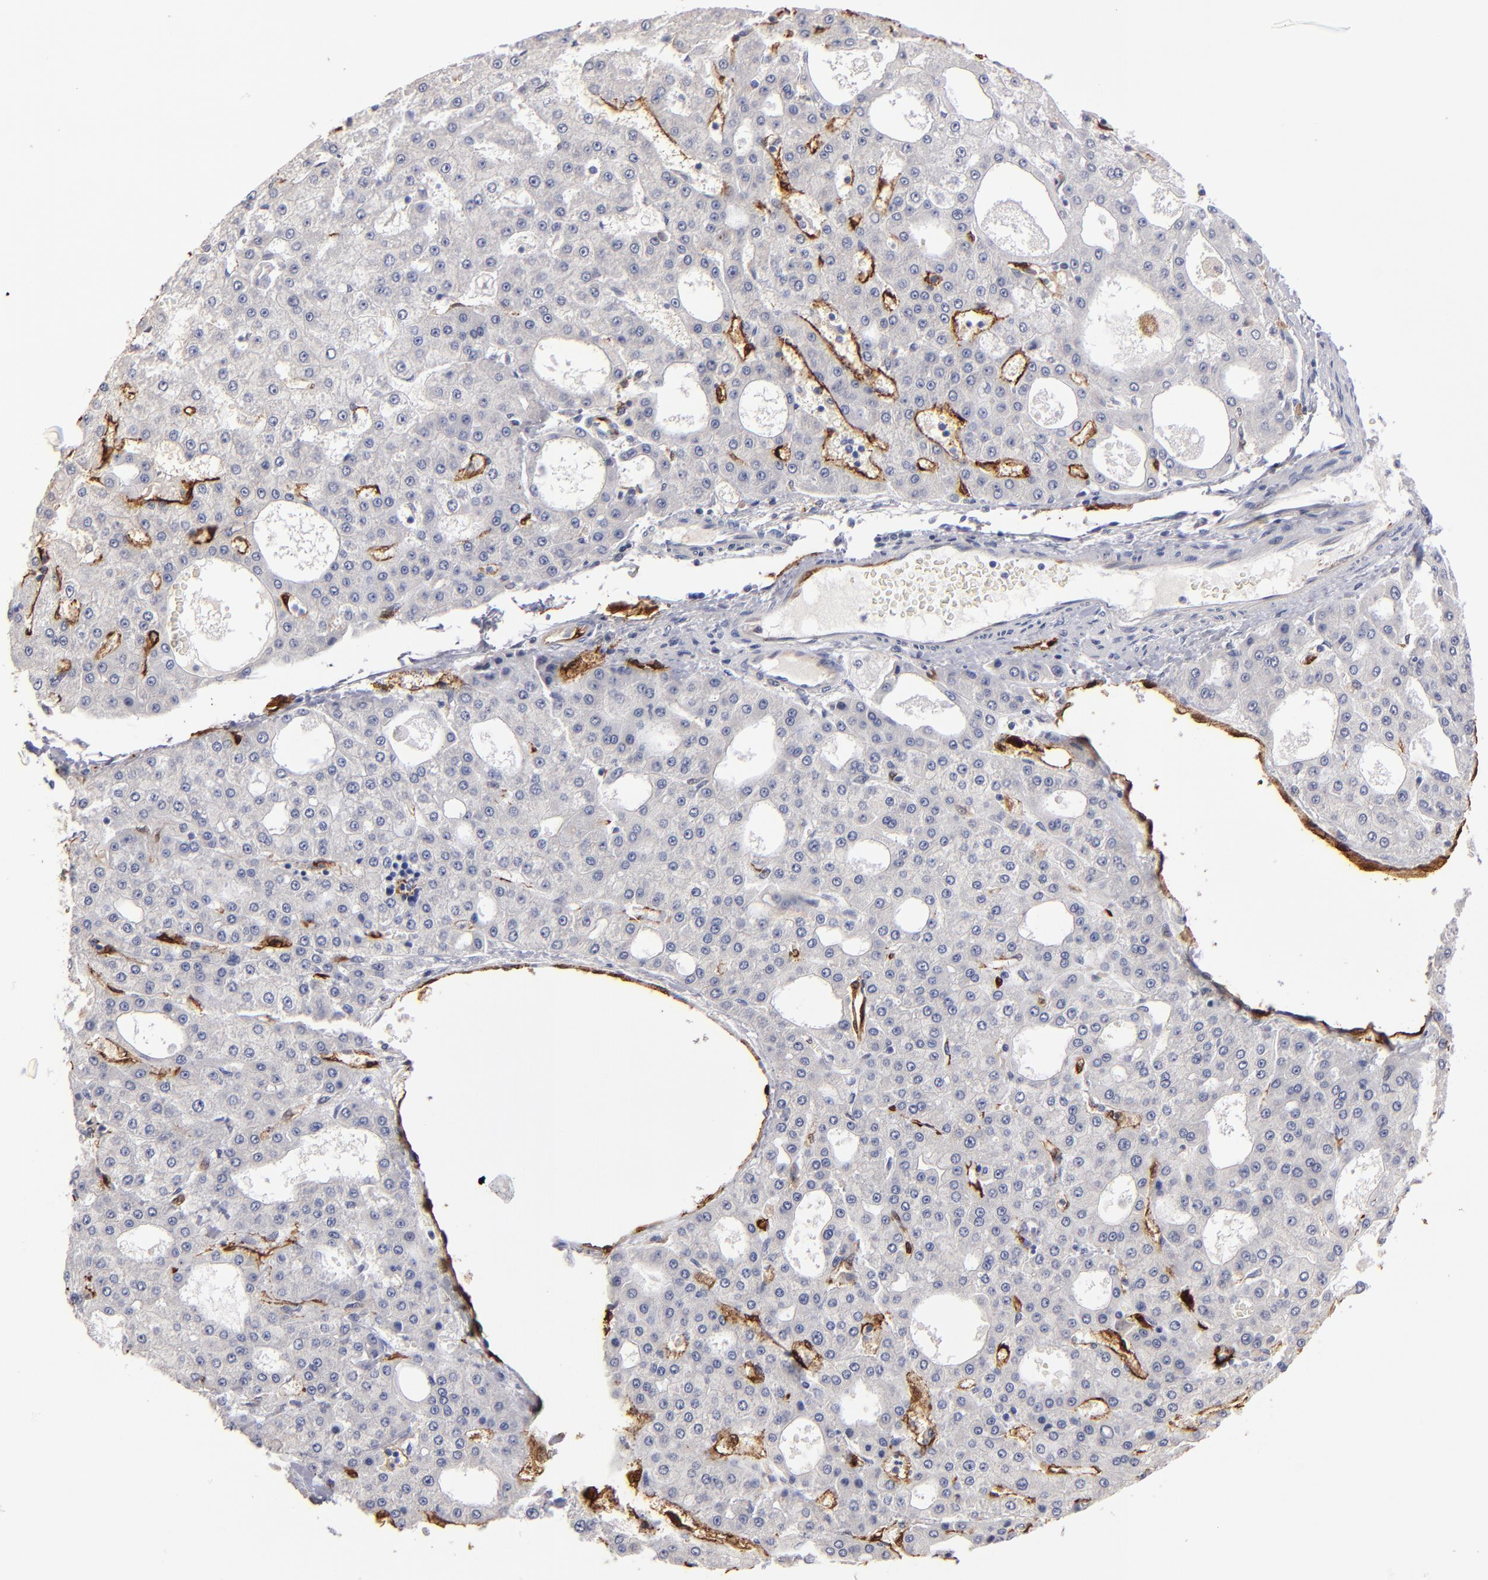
{"staining": {"intensity": "negative", "quantity": "none", "location": "none"}, "tissue": "liver cancer", "cell_type": "Tumor cells", "image_type": "cancer", "snomed": [{"axis": "morphology", "description": "Carcinoma, Hepatocellular, NOS"}, {"axis": "topography", "description": "Liver"}], "caption": "DAB immunohistochemical staining of hepatocellular carcinoma (liver) demonstrates no significant expression in tumor cells.", "gene": "FABP4", "patient": {"sex": "male", "age": 47}}